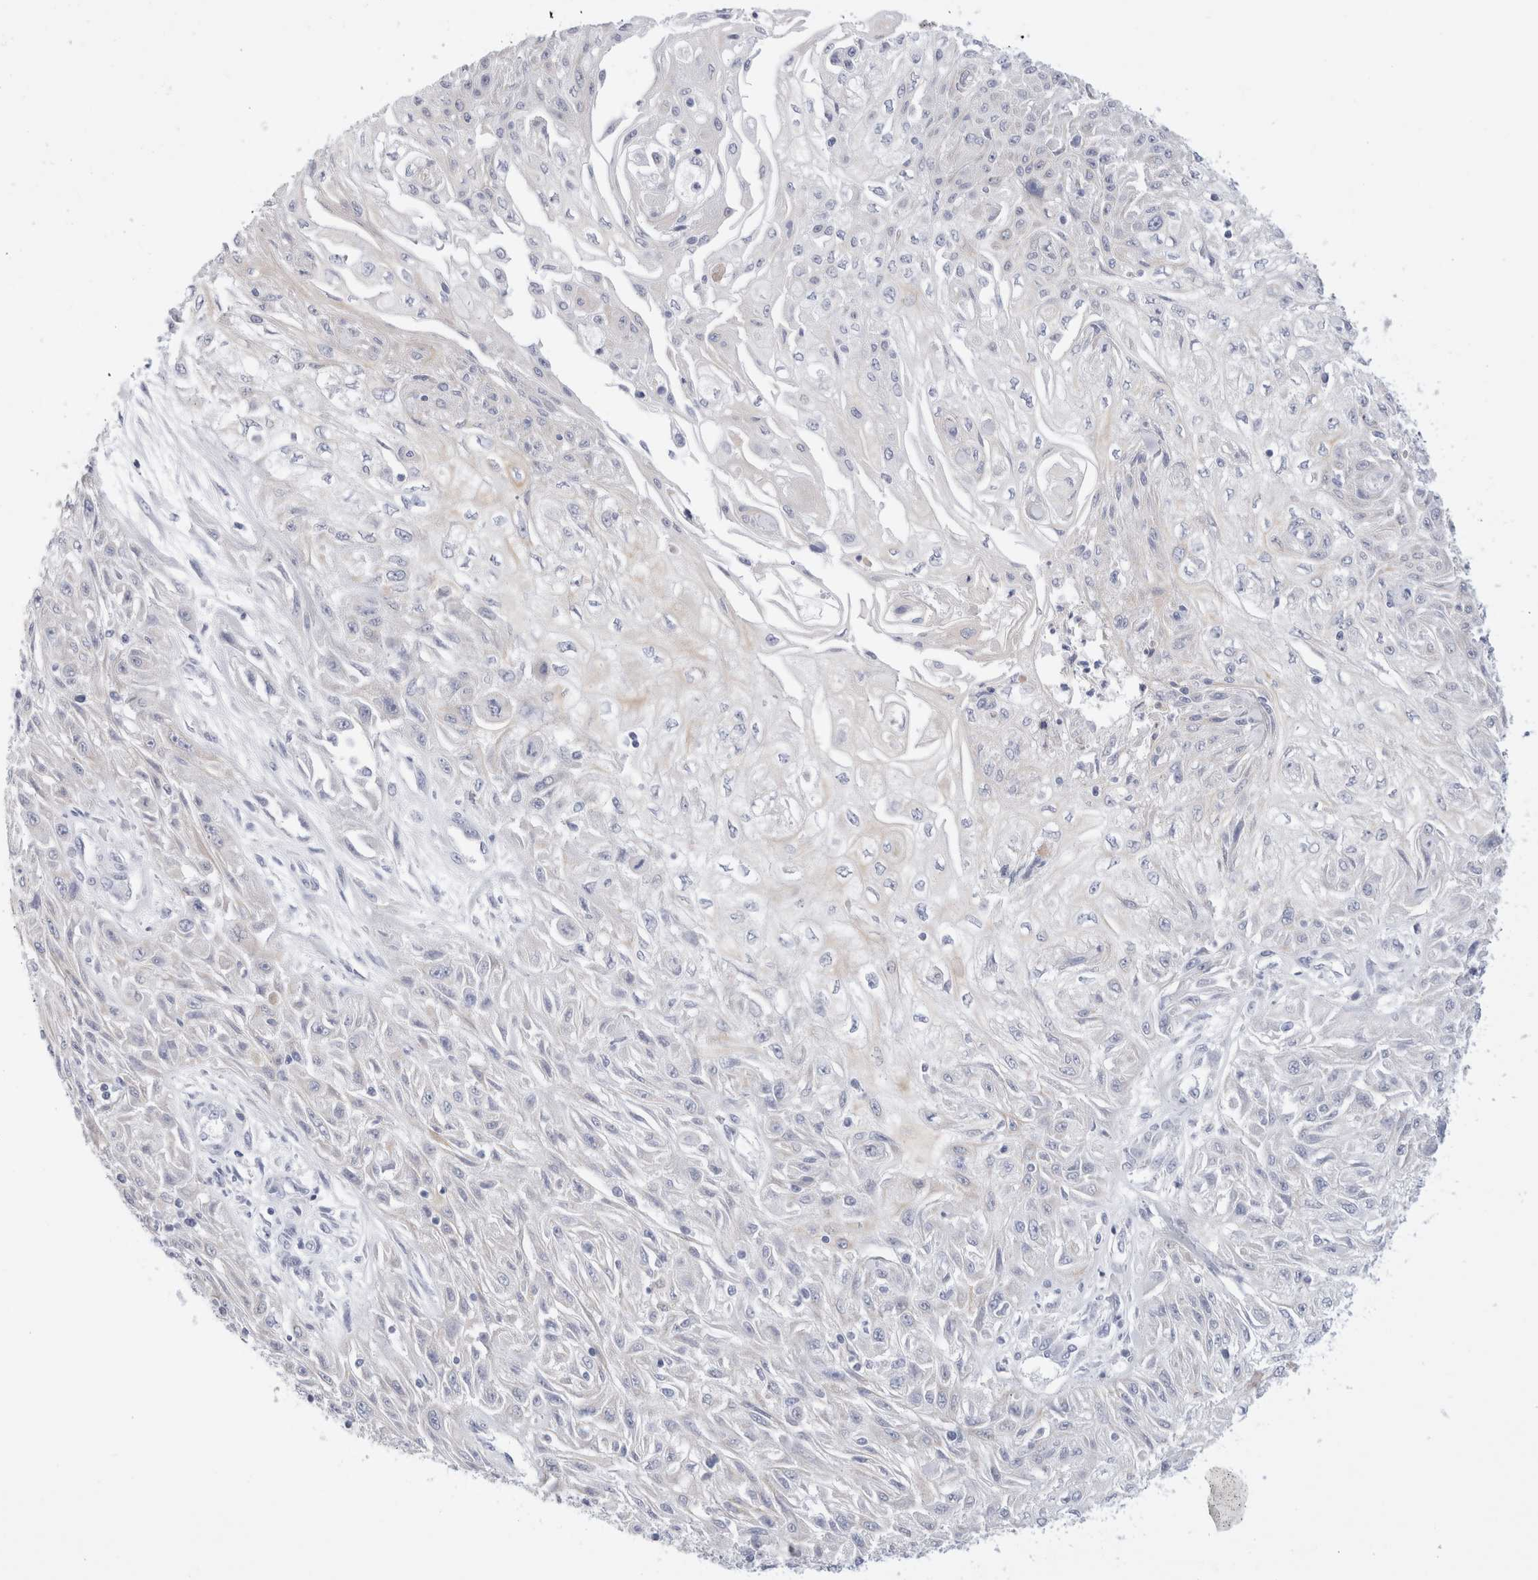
{"staining": {"intensity": "weak", "quantity": "<25%", "location": "cytoplasmic/membranous"}, "tissue": "skin cancer", "cell_type": "Tumor cells", "image_type": "cancer", "snomed": [{"axis": "morphology", "description": "Squamous cell carcinoma, NOS"}, {"axis": "morphology", "description": "Squamous cell carcinoma, metastatic, NOS"}, {"axis": "topography", "description": "Skin"}, {"axis": "topography", "description": "Lymph node"}], "caption": "An immunohistochemistry (IHC) photomicrograph of skin cancer is shown. There is no staining in tumor cells of skin cancer.", "gene": "MUC15", "patient": {"sex": "male", "age": 75}}